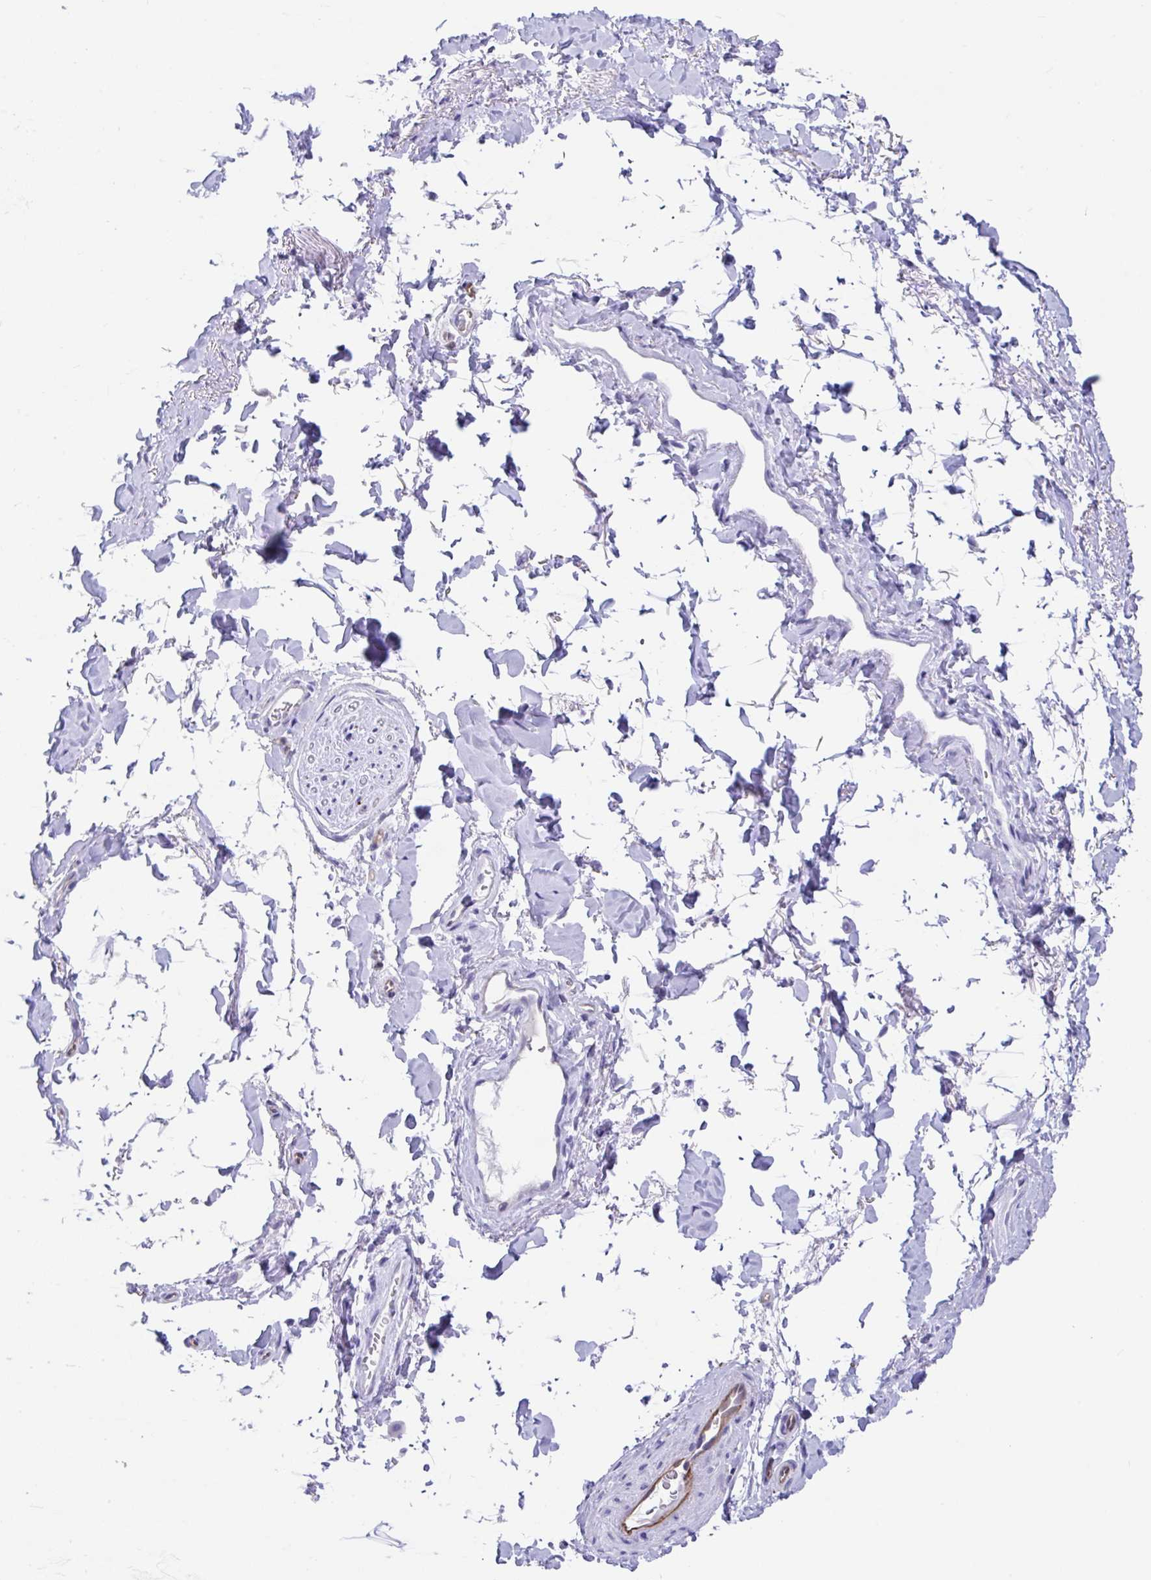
{"staining": {"intensity": "negative", "quantity": "none", "location": "none"}, "tissue": "adipose tissue", "cell_type": "Adipocytes", "image_type": "normal", "snomed": [{"axis": "morphology", "description": "Normal tissue, NOS"}, {"axis": "topography", "description": "Vulva"}, {"axis": "topography", "description": "Peripheral nerve tissue"}], "caption": "The immunohistochemistry (IHC) image has no significant staining in adipocytes of adipose tissue.", "gene": "FAM107A", "patient": {"sex": "female", "age": 66}}